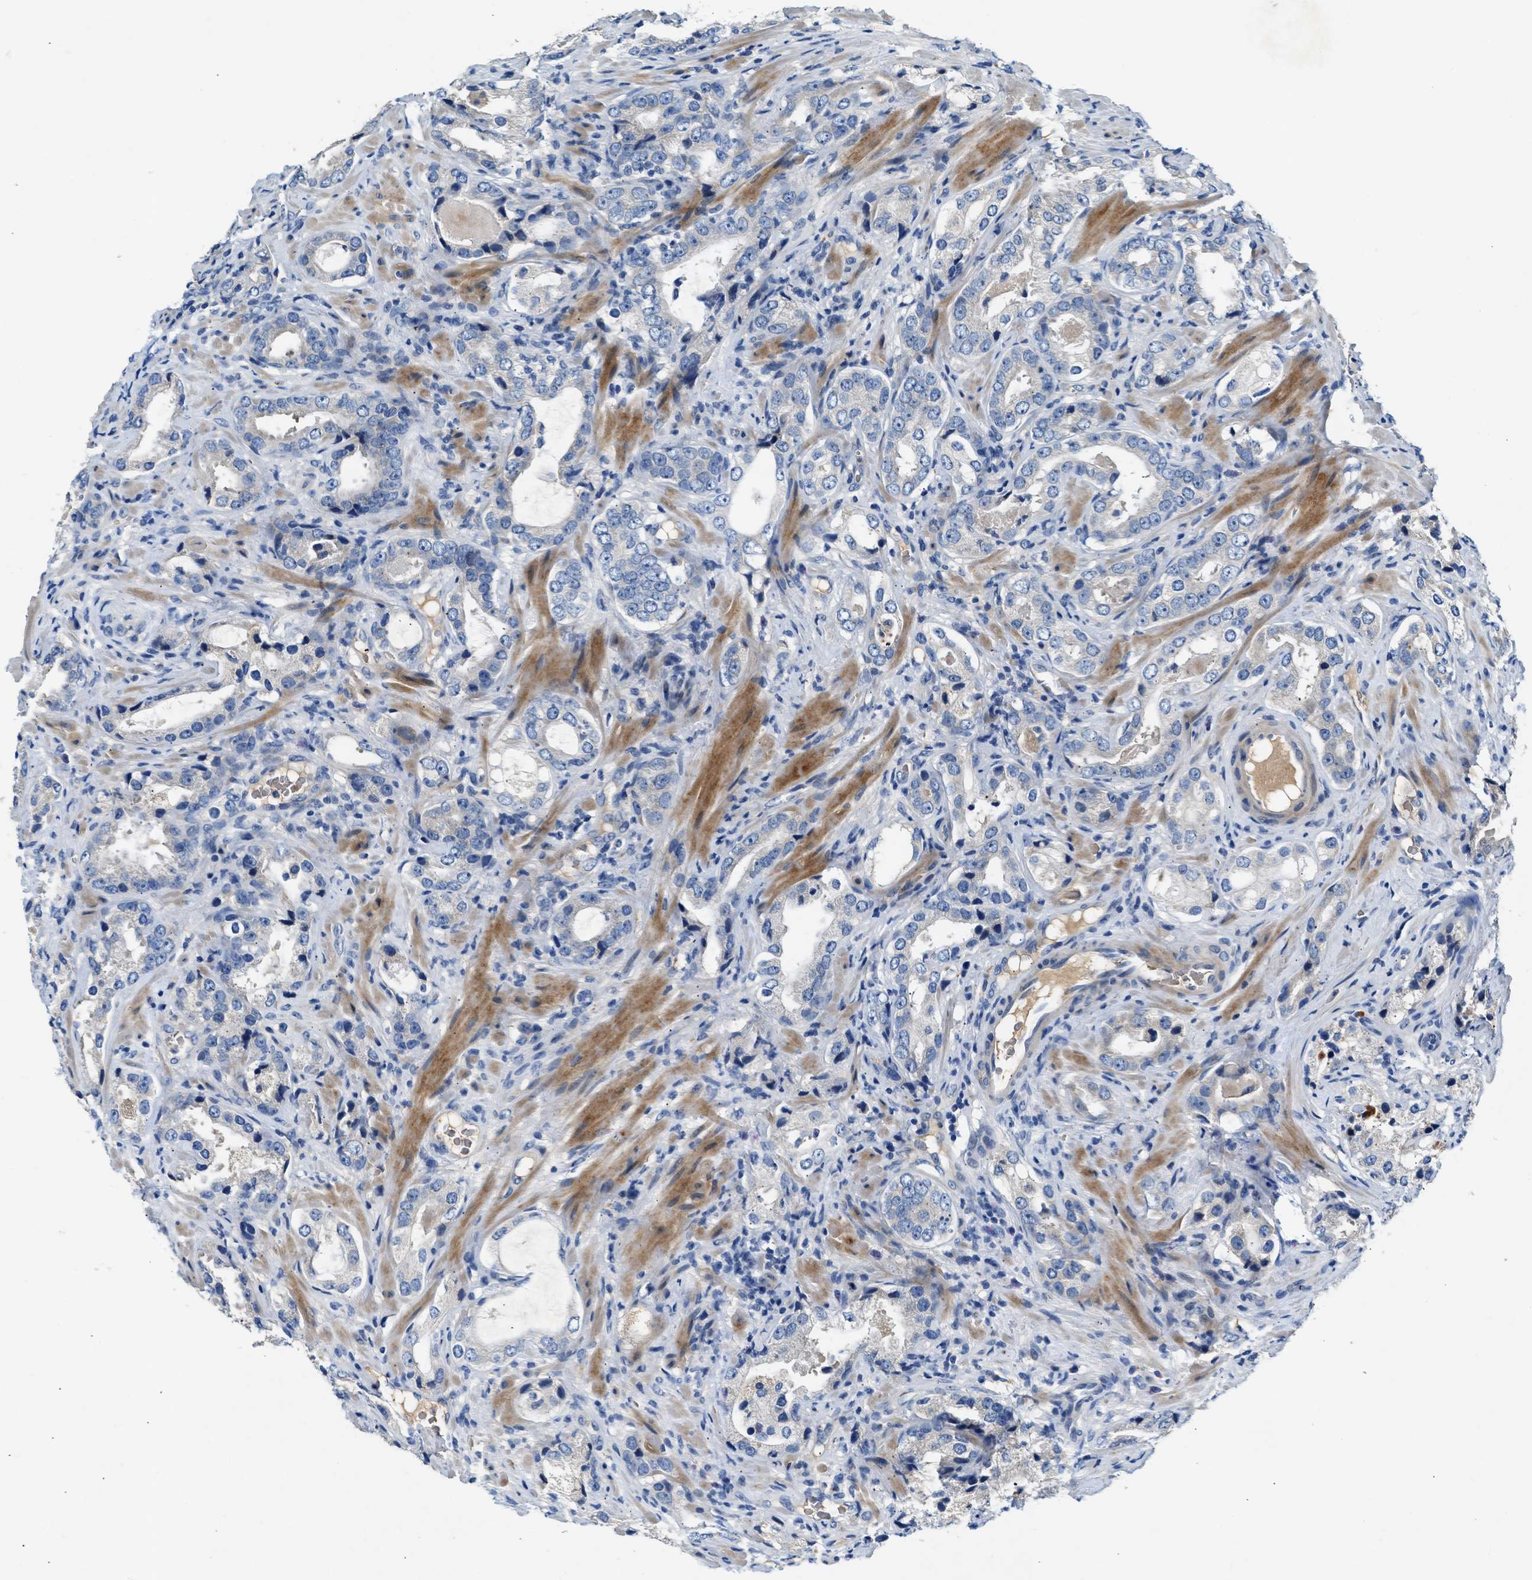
{"staining": {"intensity": "negative", "quantity": "none", "location": "none"}, "tissue": "prostate cancer", "cell_type": "Tumor cells", "image_type": "cancer", "snomed": [{"axis": "morphology", "description": "Adenocarcinoma, High grade"}, {"axis": "topography", "description": "Prostate"}], "caption": "DAB (3,3'-diaminobenzidine) immunohistochemical staining of high-grade adenocarcinoma (prostate) displays no significant positivity in tumor cells. (Immunohistochemistry (ihc), brightfield microscopy, high magnification).", "gene": "RWDD2B", "patient": {"sex": "male", "age": 63}}